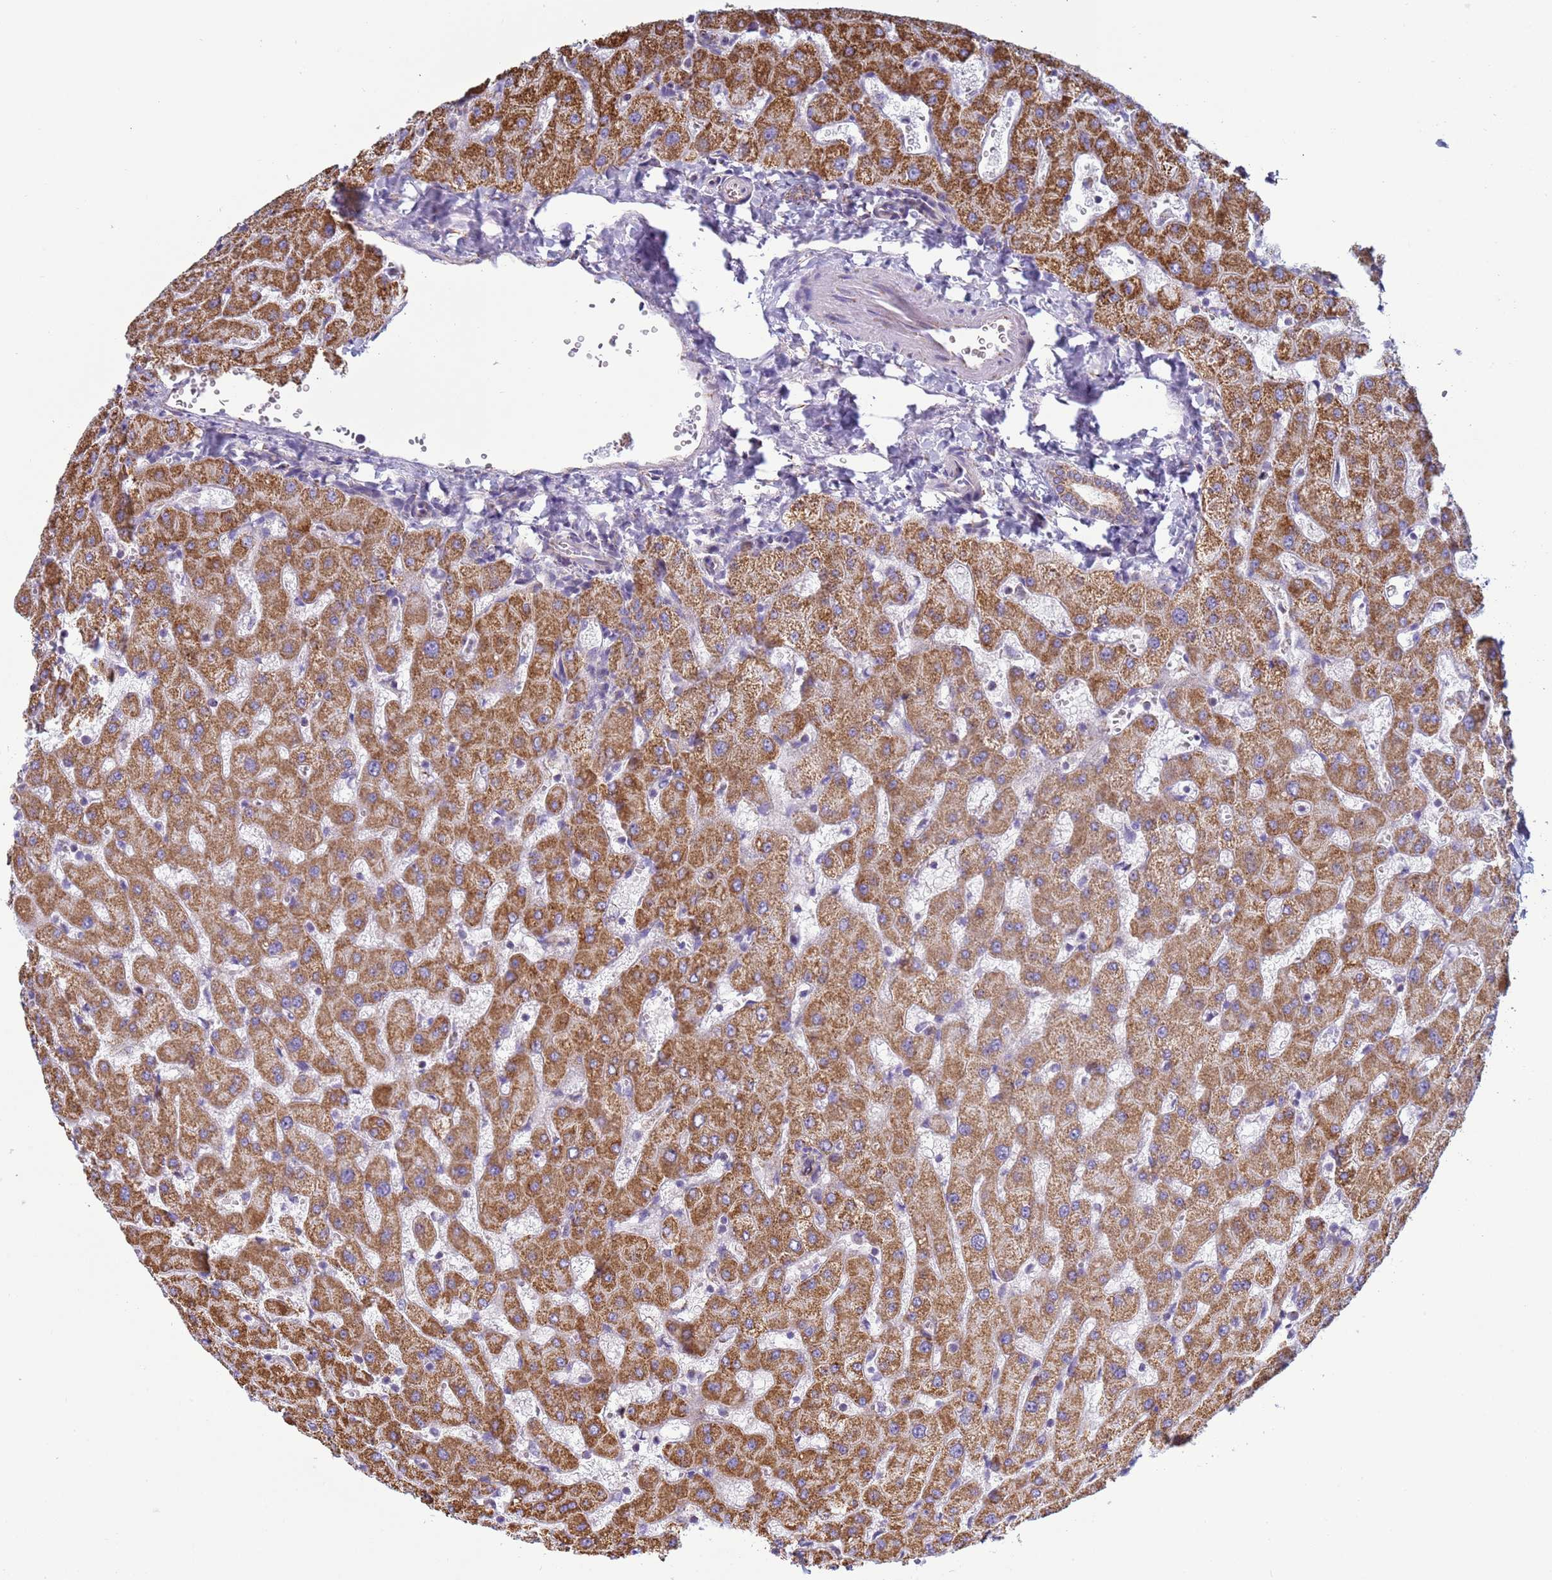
{"staining": {"intensity": "moderate", "quantity": ">75%", "location": "cytoplasmic/membranous"}, "tissue": "liver", "cell_type": "Cholangiocytes", "image_type": "normal", "snomed": [{"axis": "morphology", "description": "Normal tissue, NOS"}, {"axis": "topography", "description": "Liver"}], "caption": "IHC of benign human liver demonstrates medium levels of moderate cytoplasmic/membranous staining in approximately >75% of cholangiocytes.", "gene": "COQ4", "patient": {"sex": "female", "age": 63}}